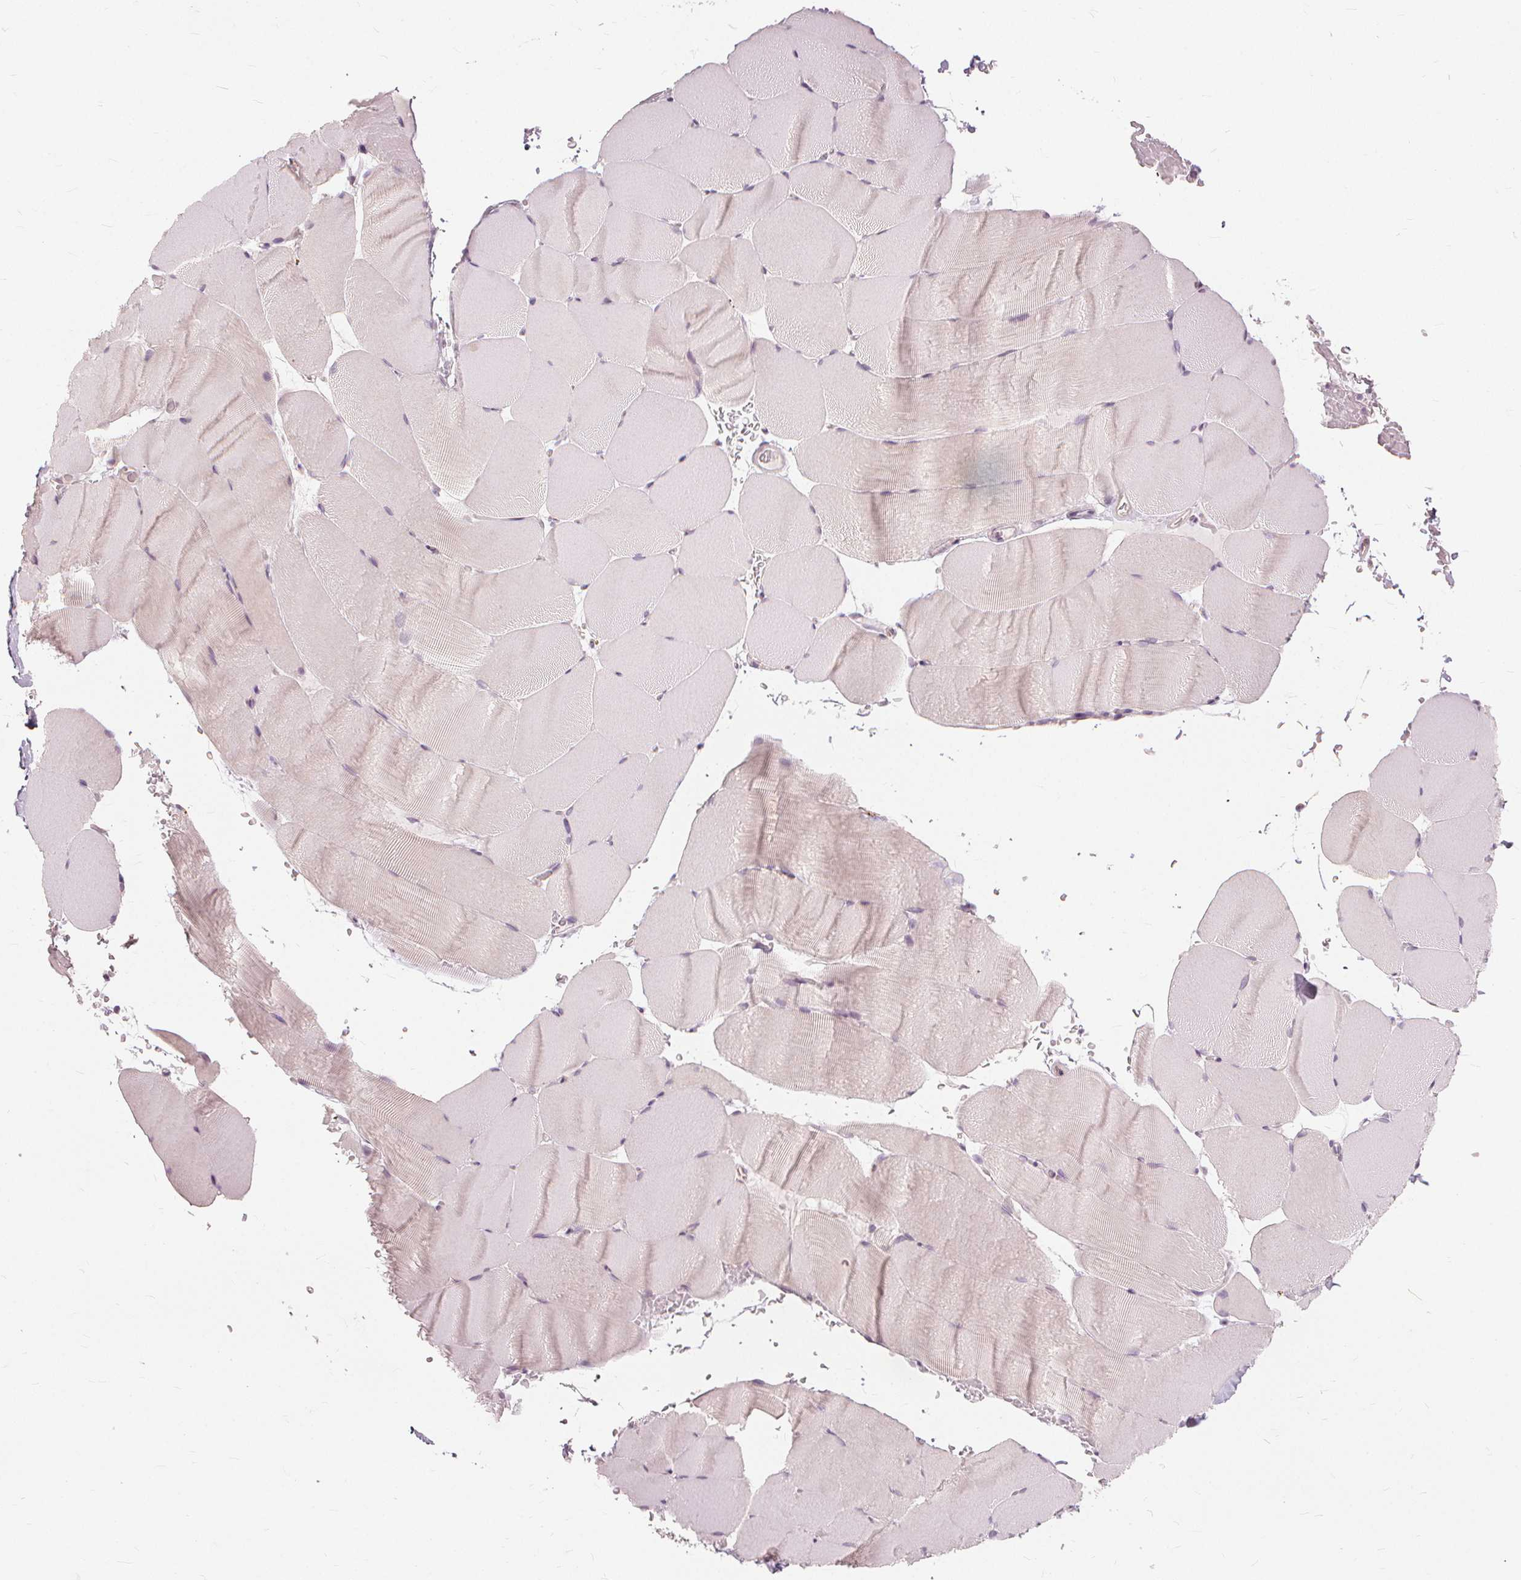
{"staining": {"intensity": "negative", "quantity": "none", "location": "none"}, "tissue": "skeletal muscle", "cell_type": "Myocytes", "image_type": "normal", "snomed": [{"axis": "morphology", "description": "Normal tissue, NOS"}, {"axis": "topography", "description": "Skeletal muscle"}], "caption": "Skeletal muscle stained for a protein using immunohistochemistry demonstrates no staining myocytes.", "gene": "SFTPD", "patient": {"sex": "female", "age": 37}}